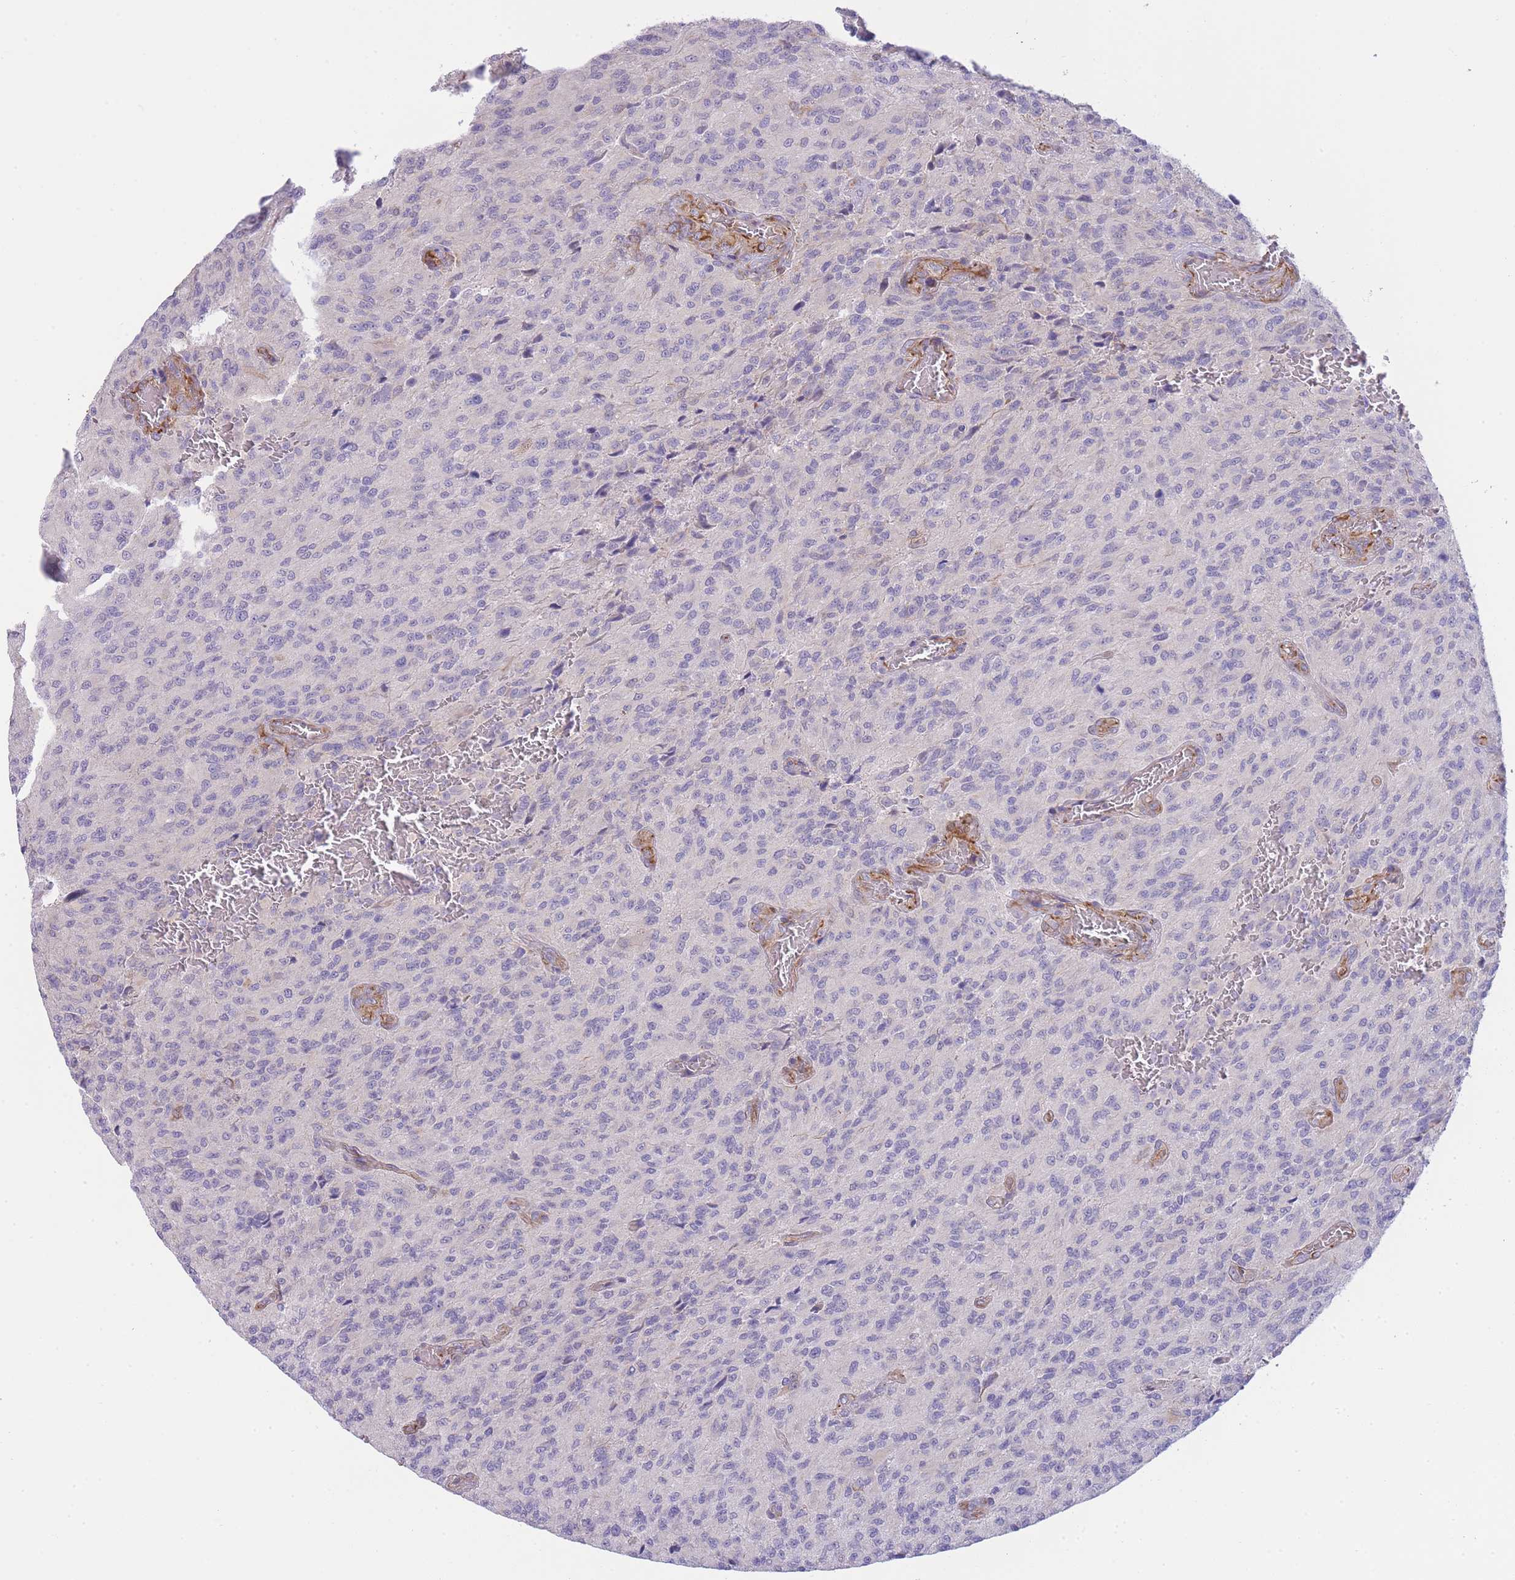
{"staining": {"intensity": "negative", "quantity": "none", "location": "none"}, "tissue": "glioma", "cell_type": "Tumor cells", "image_type": "cancer", "snomed": [{"axis": "morphology", "description": "Normal tissue, NOS"}, {"axis": "morphology", "description": "Glioma, malignant, High grade"}, {"axis": "topography", "description": "Cerebral cortex"}], "caption": "Tumor cells show no significant expression in glioma.", "gene": "ECPAS", "patient": {"sex": "male", "age": 56}}